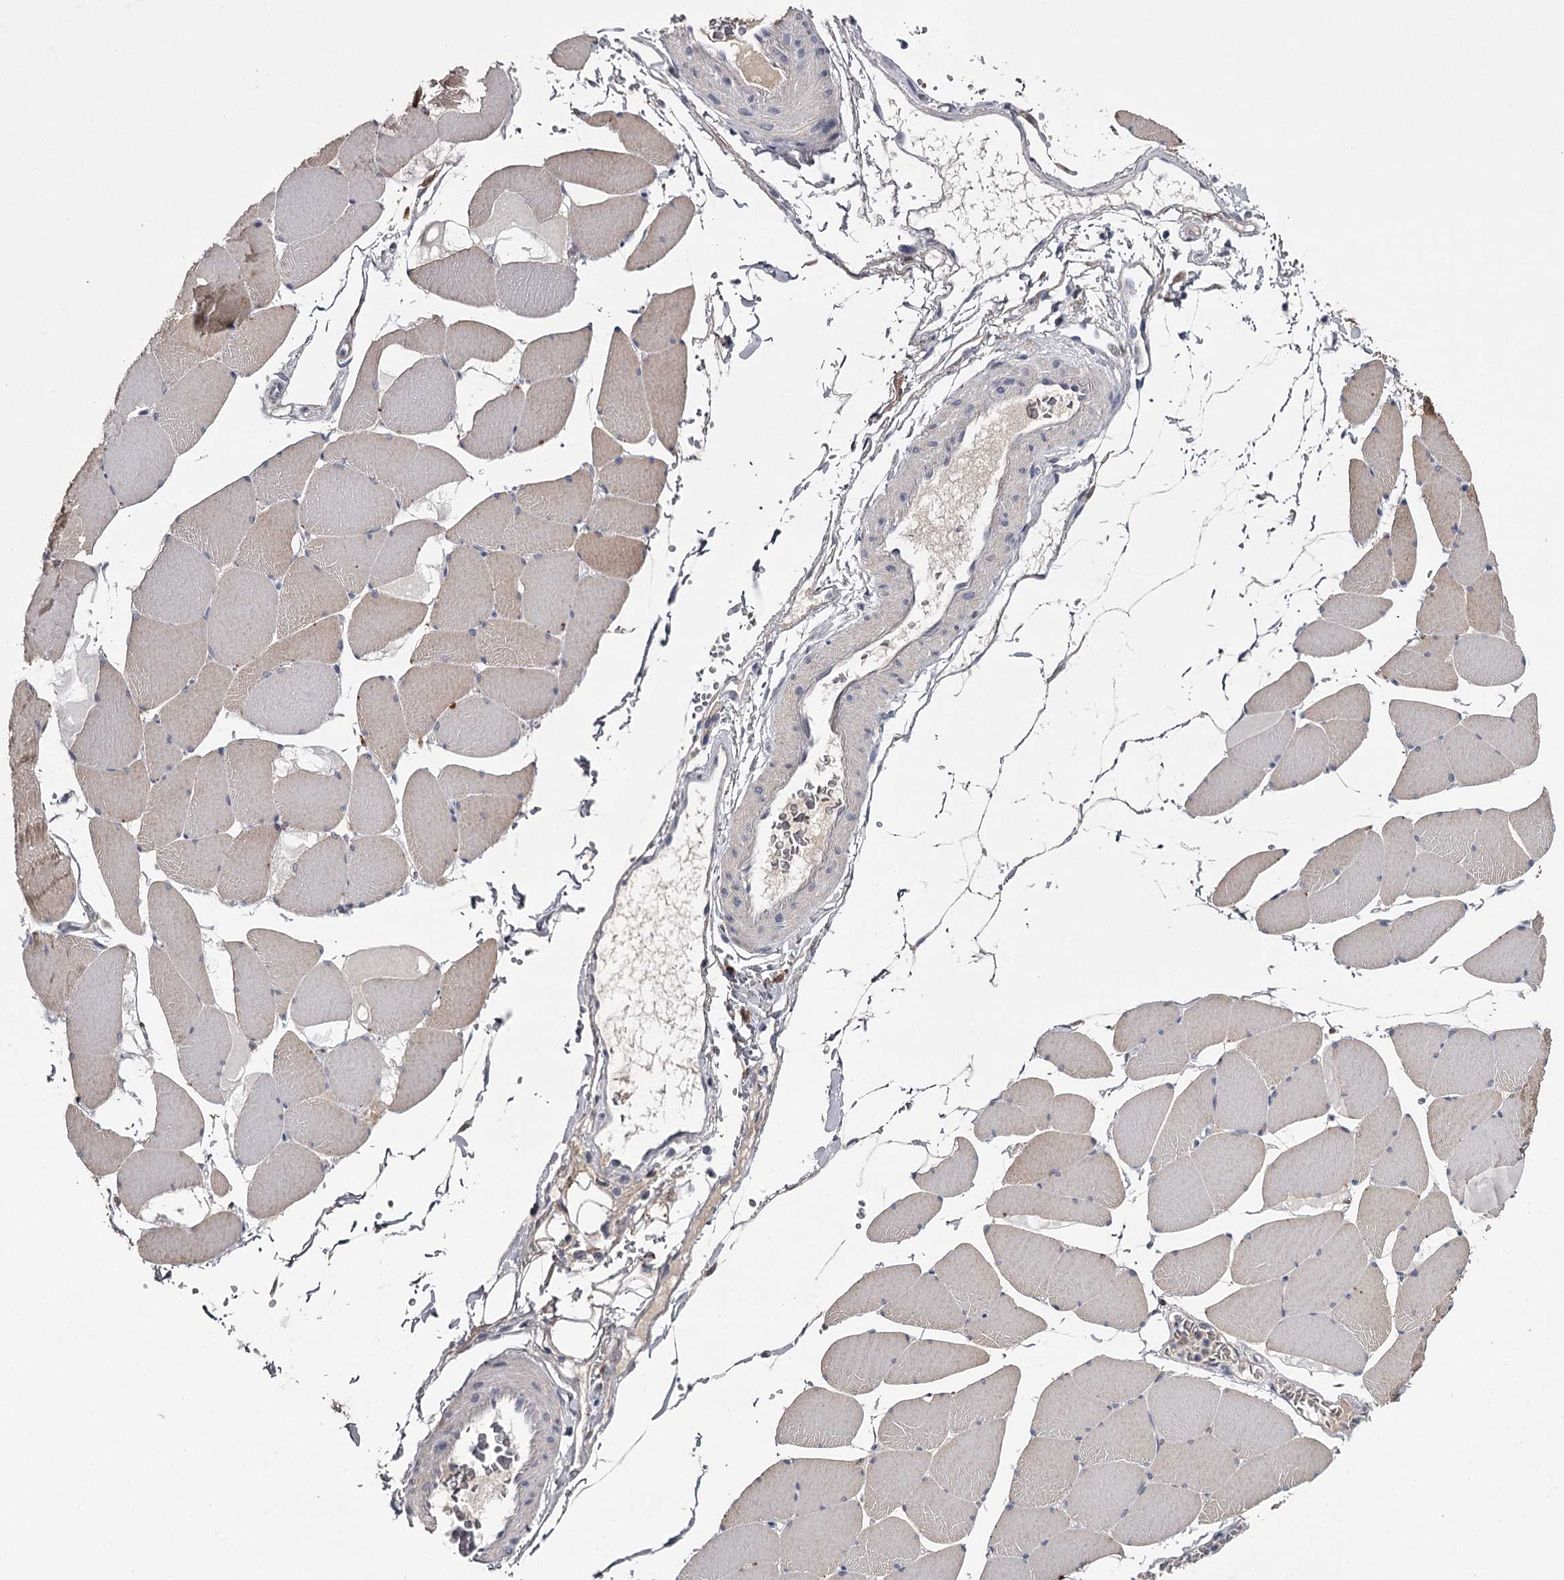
{"staining": {"intensity": "weak", "quantity": "<25%", "location": "cytoplasmic/membranous"}, "tissue": "skeletal muscle", "cell_type": "Myocytes", "image_type": "normal", "snomed": [{"axis": "morphology", "description": "Normal tissue, NOS"}, {"axis": "topography", "description": "Skeletal muscle"}, {"axis": "topography", "description": "Head-Neck"}], "caption": "Immunohistochemical staining of normal skeletal muscle reveals no significant expression in myocytes.", "gene": "FDXACB1", "patient": {"sex": "male", "age": 66}}